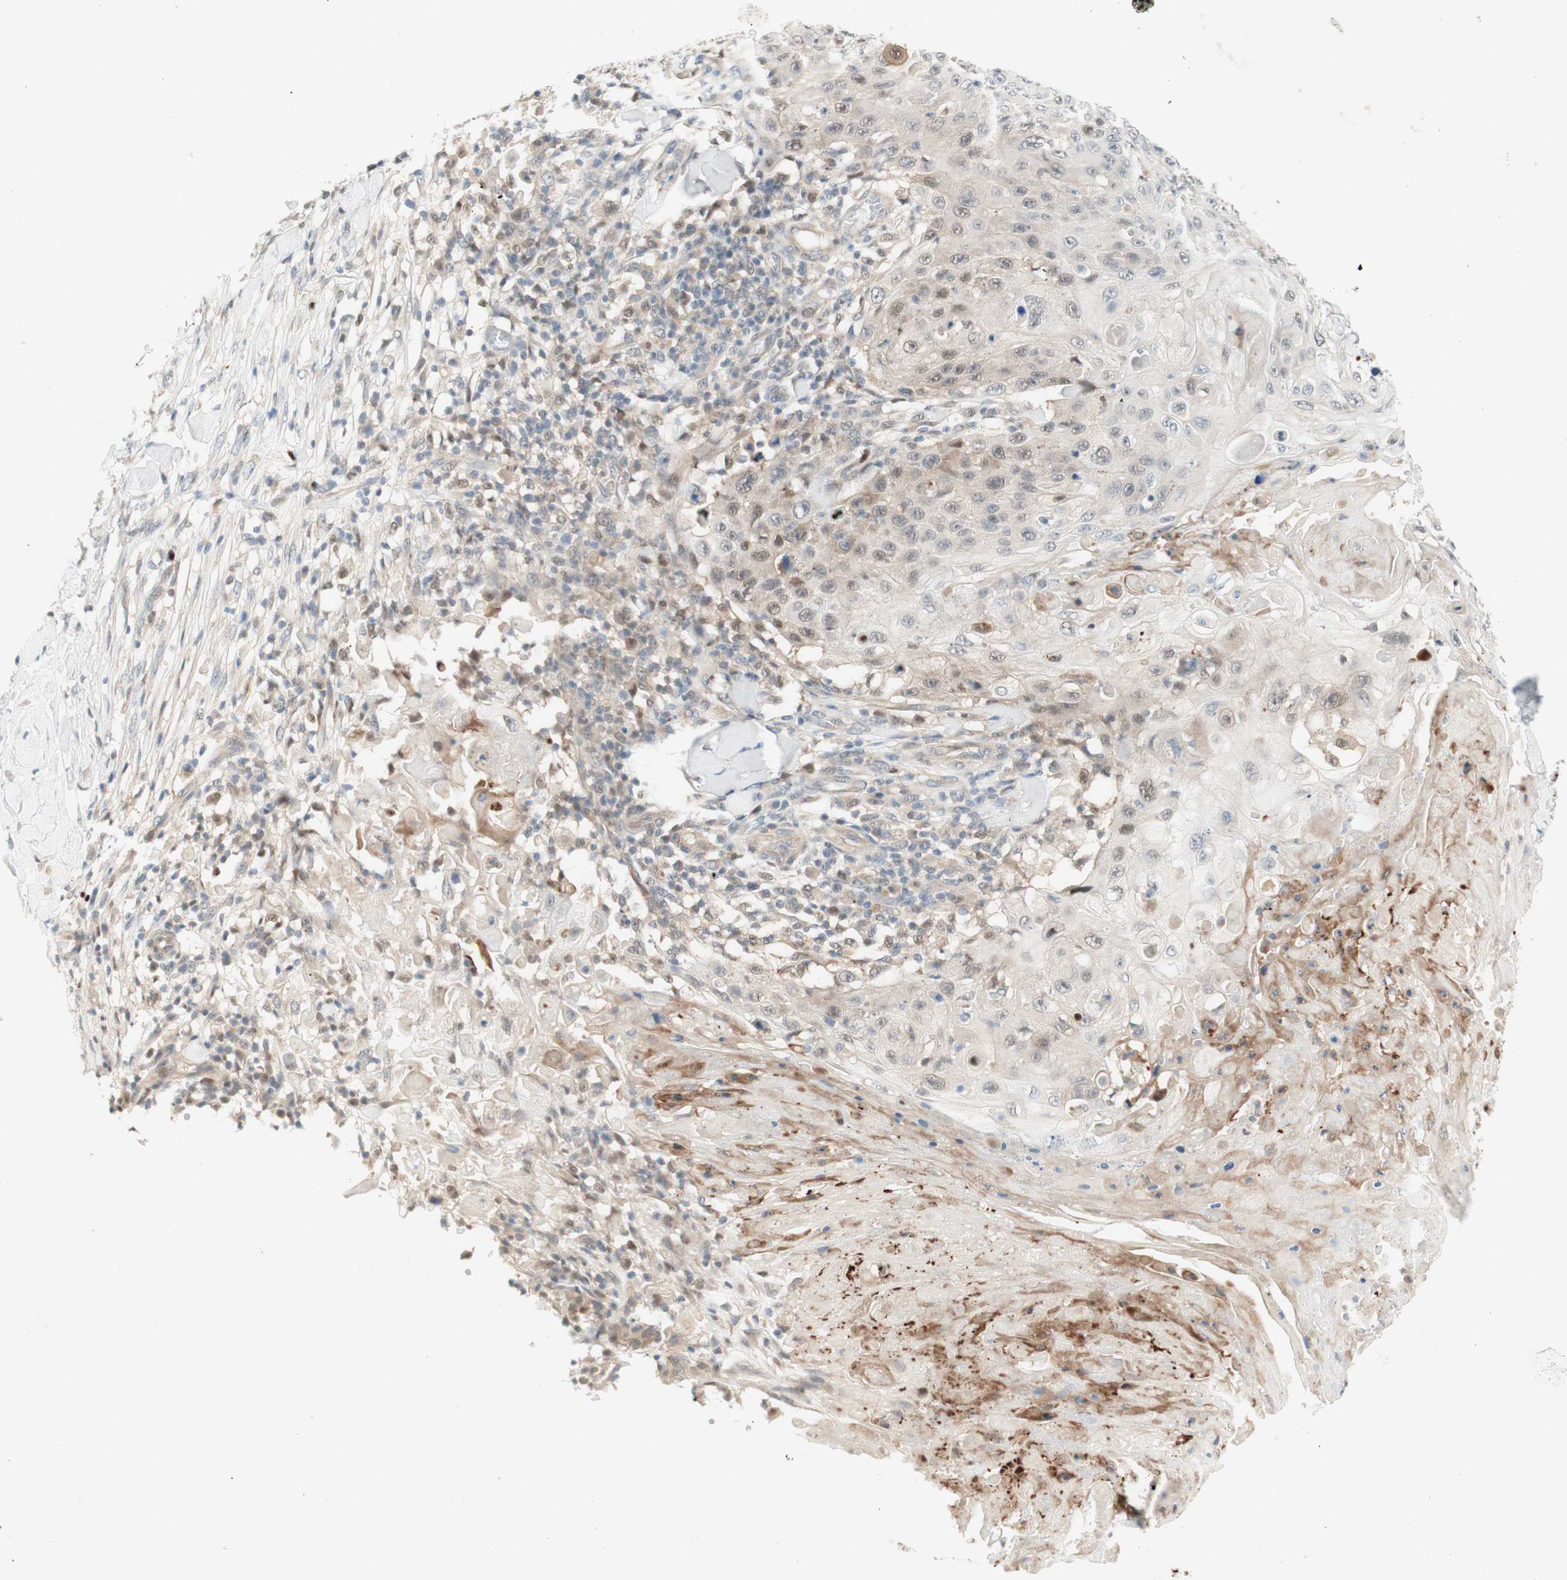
{"staining": {"intensity": "weak", "quantity": "25%-75%", "location": "nuclear"}, "tissue": "skin cancer", "cell_type": "Tumor cells", "image_type": "cancer", "snomed": [{"axis": "morphology", "description": "Squamous cell carcinoma, NOS"}, {"axis": "topography", "description": "Skin"}], "caption": "Immunohistochemistry histopathology image of neoplastic tissue: squamous cell carcinoma (skin) stained using immunohistochemistry (IHC) displays low levels of weak protein expression localized specifically in the nuclear of tumor cells, appearing as a nuclear brown color.", "gene": "RFNG", "patient": {"sex": "male", "age": 86}}